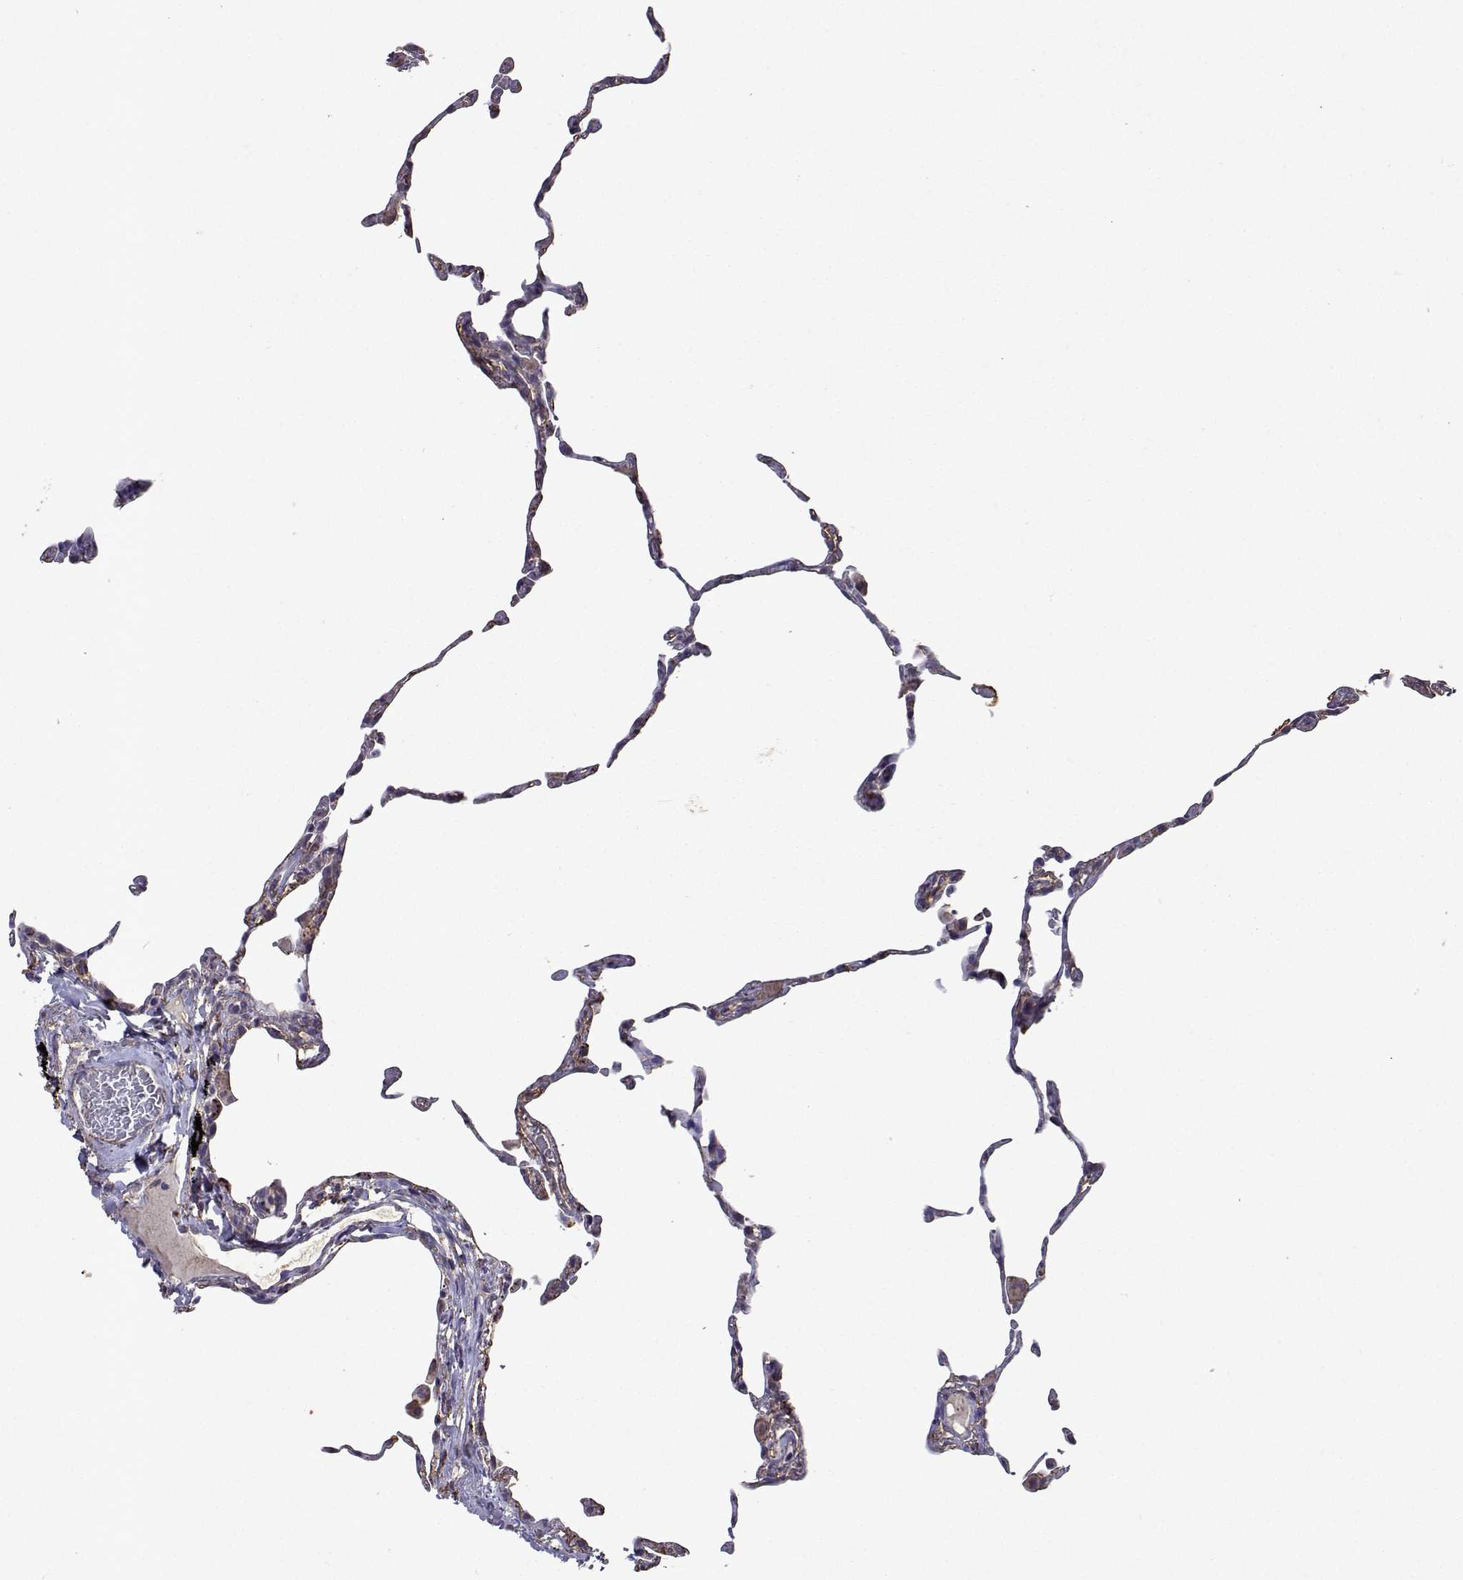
{"staining": {"intensity": "moderate", "quantity": "<25%", "location": "cytoplasmic/membranous"}, "tissue": "lung", "cell_type": "Alveolar cells", "image_type": "normal", "snomed": [{"axis": "morphology", "description": "Normal tissue, NOS"}, {"axis": "topography", "description": "Lung"}], "caption": "Human lung stained for a protein (brown) demonstrates moderate cytoplasmic/membranous positive staining in approximately <25% of alveolar cells.", "gene": "DUSP28", "patient": {"sex": "female", "age": 57}}